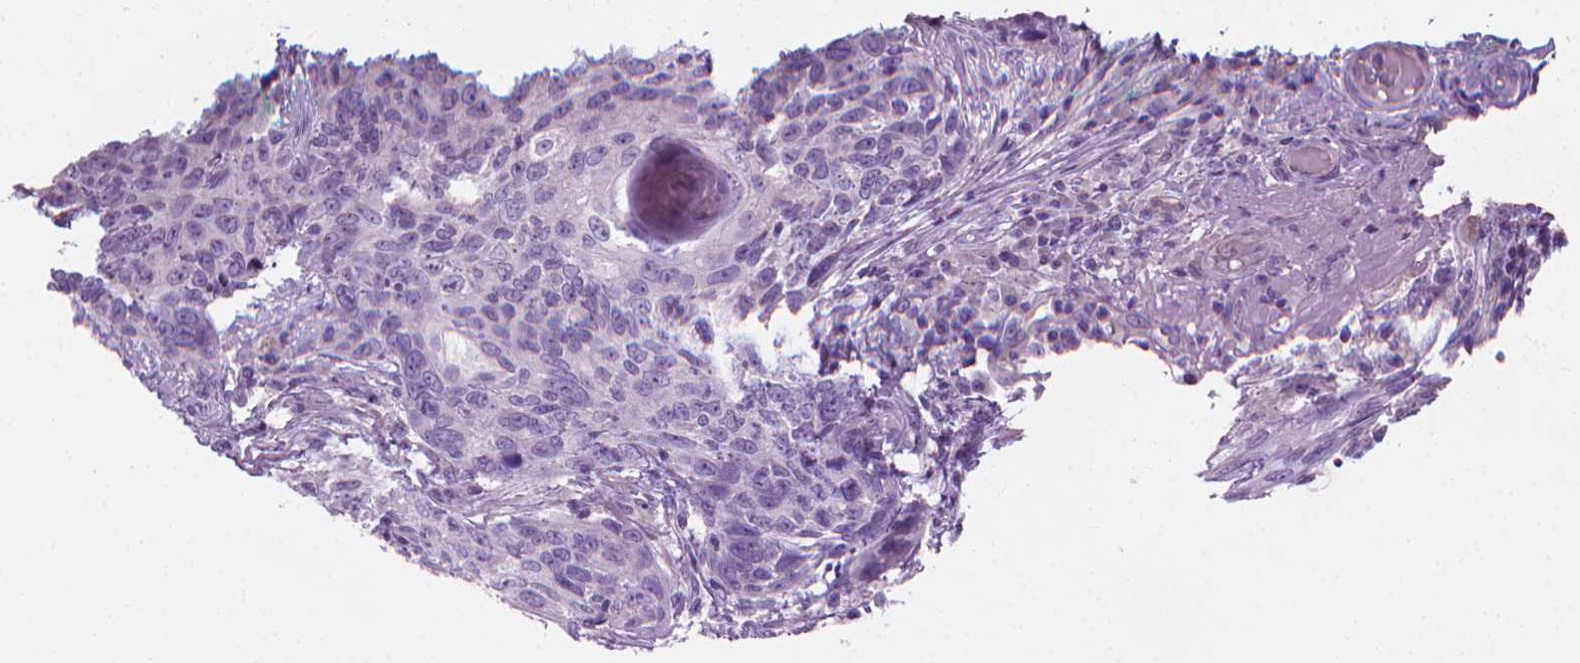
{"staining": {"intensity": "negative", "quantity": "none", "location": "none"}, "tissue": "skin cancer", "cell_type": "Tumor cells", "image_type": "cancer", "snomed": [{"axis": "morphology", "description": "Squamous cell carcinoma, NOS"}, {"axis": "topography", "description": "Skin"}], "caption": "A micrograph of squamous cell carcinoma (skin) stained for a protein demonstrates no brown staining in tumor cells.", "gene": "KRT73", "patient": {"sex": "male", "age": 92}}